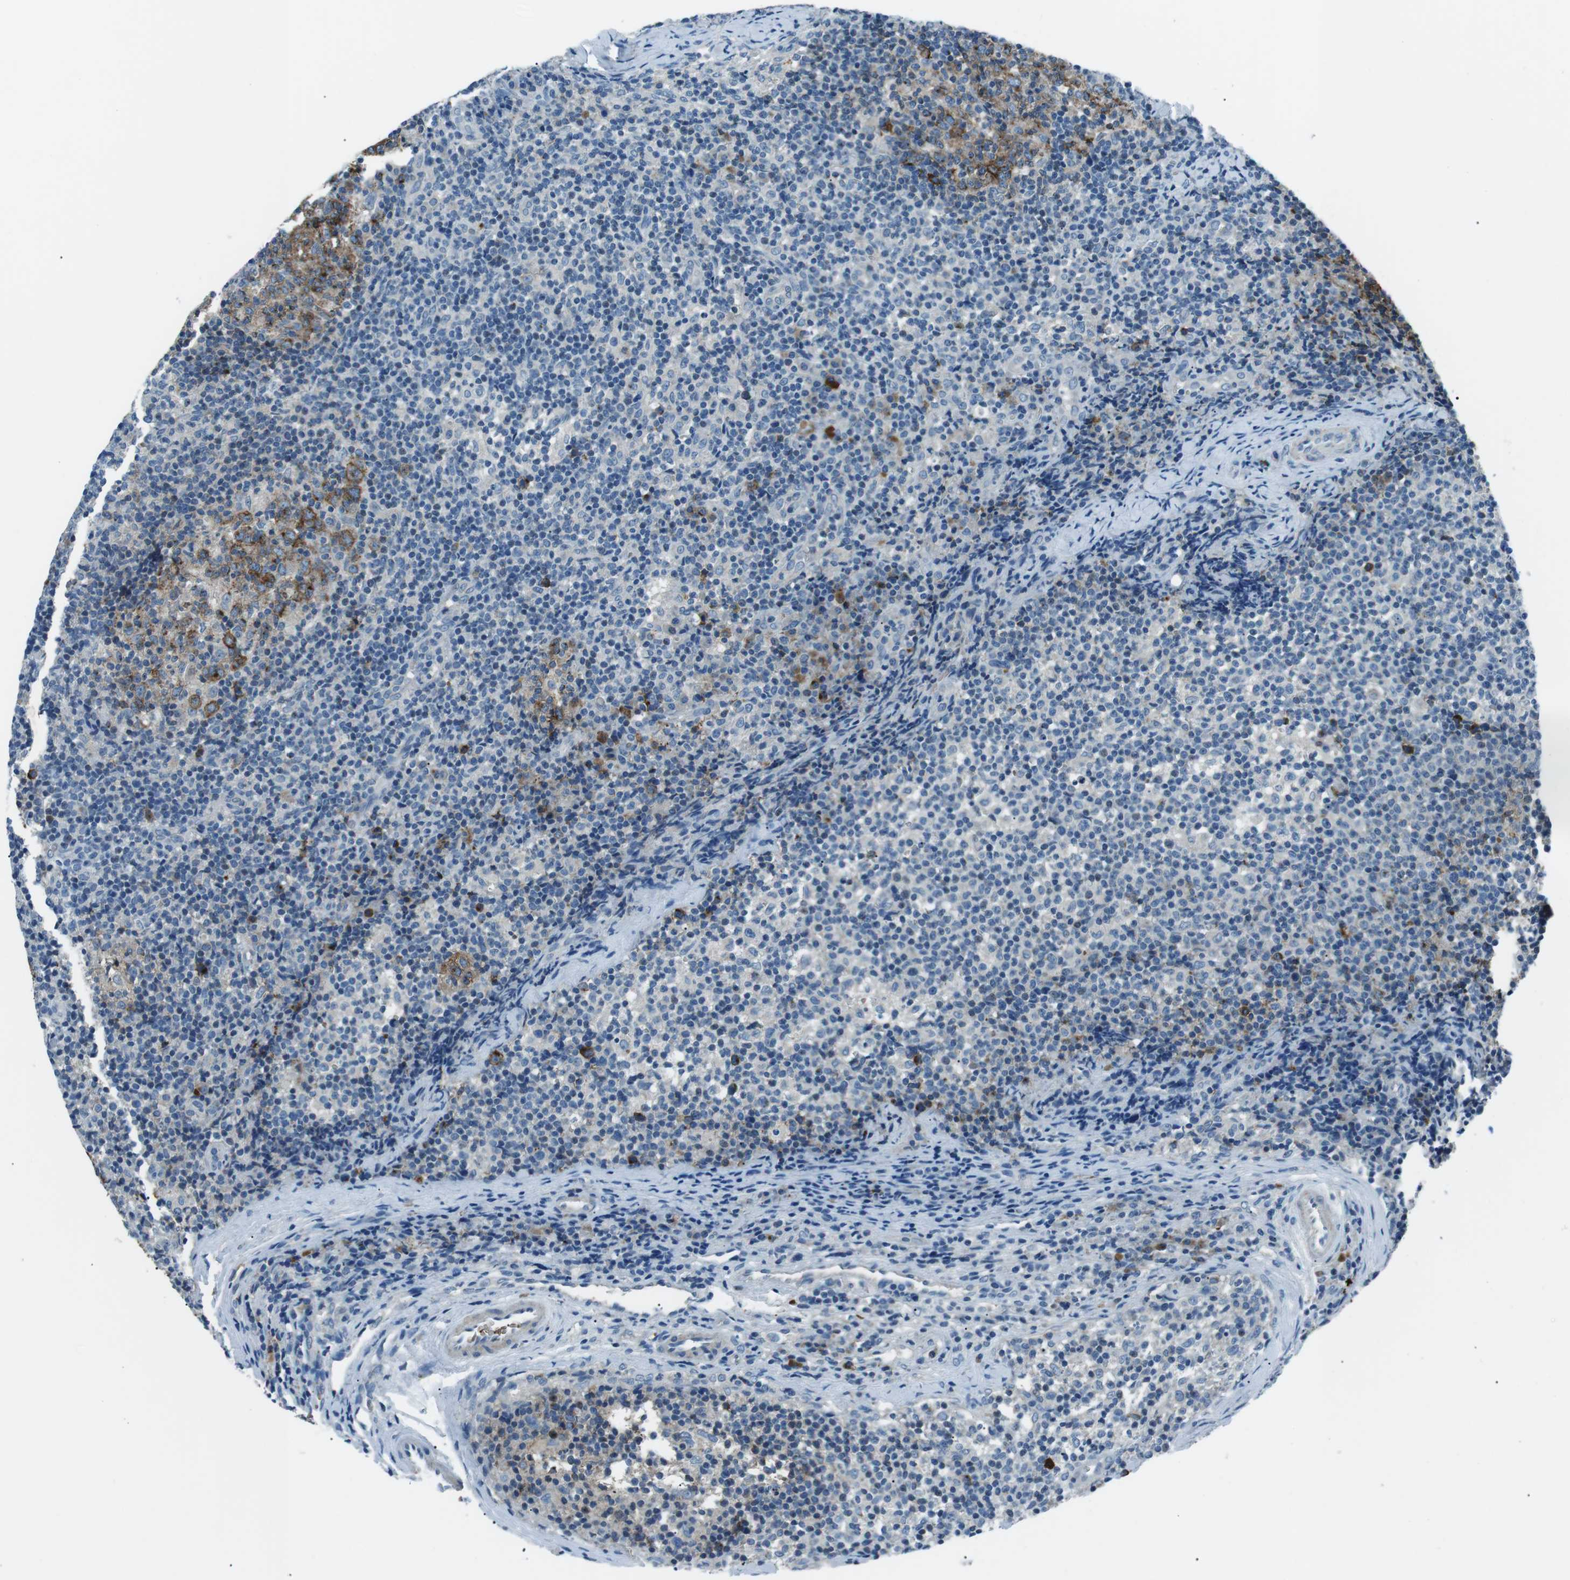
{"staining": {"intensity": "moderate", "quantity": "25%-75%", "location": "cytoplasmic/membranous"}, "tissue": "lymph node", "cell_type": "Germinal center cells", "image_type": "normal", "snomed": [{"axis": "morphology", "description": "Normal tissue, NOS"}, {"axis": "morphology", "description": "Inflammation, NOS"}, {"axis": "topography", "description": "Lymph node"}], "caption": "Immunohistochemistry image of normal human lymph node stained for a protein (brown), which exhibits medium levels of moderate cytoplasmic/membranous expression in approximately 25%-75% of germinal center cells.", "gene": "ST6GAL1", "patient": {"sex": "male", "age": 55}}